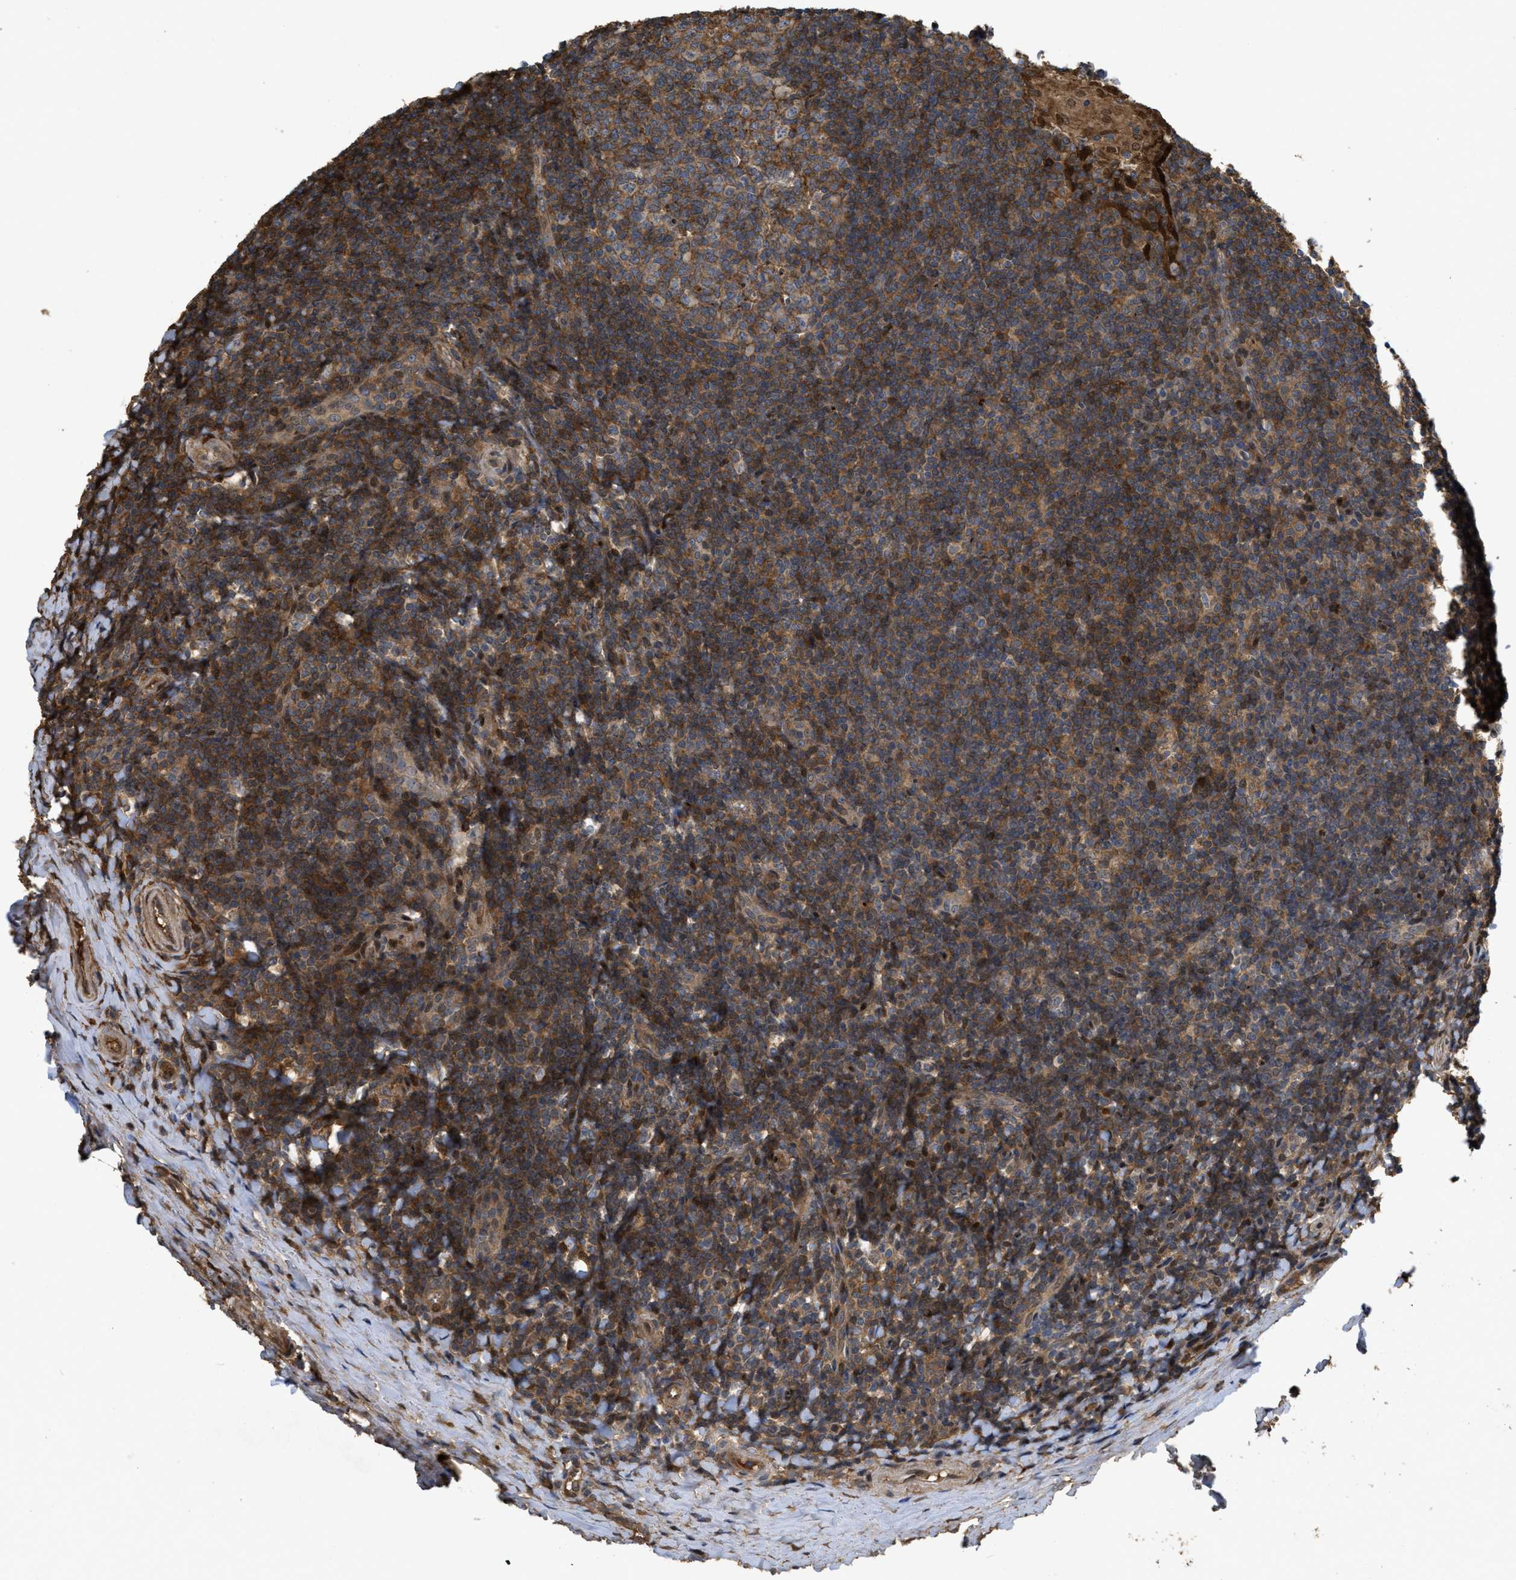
{"staining": {"intensity": "strong", "quantity": ">75%", "location": "cytoplasmic/membranous"}, "tissue": "tonsil", "cell_type": "Germinal center cells", "image_type": "normal", "snomed": [{"axis": "morphology", "description": "Normal tissue, NOS"}, {"axis": "topography", "description": "Tonsil"}], "caption": "Strong cytoplasmic/membranous protein positivity is identified in approximately >75% of germinal center cells in tonsil.", "gene": "CBR3", "patient": {"sex": "male", "age": 37}}